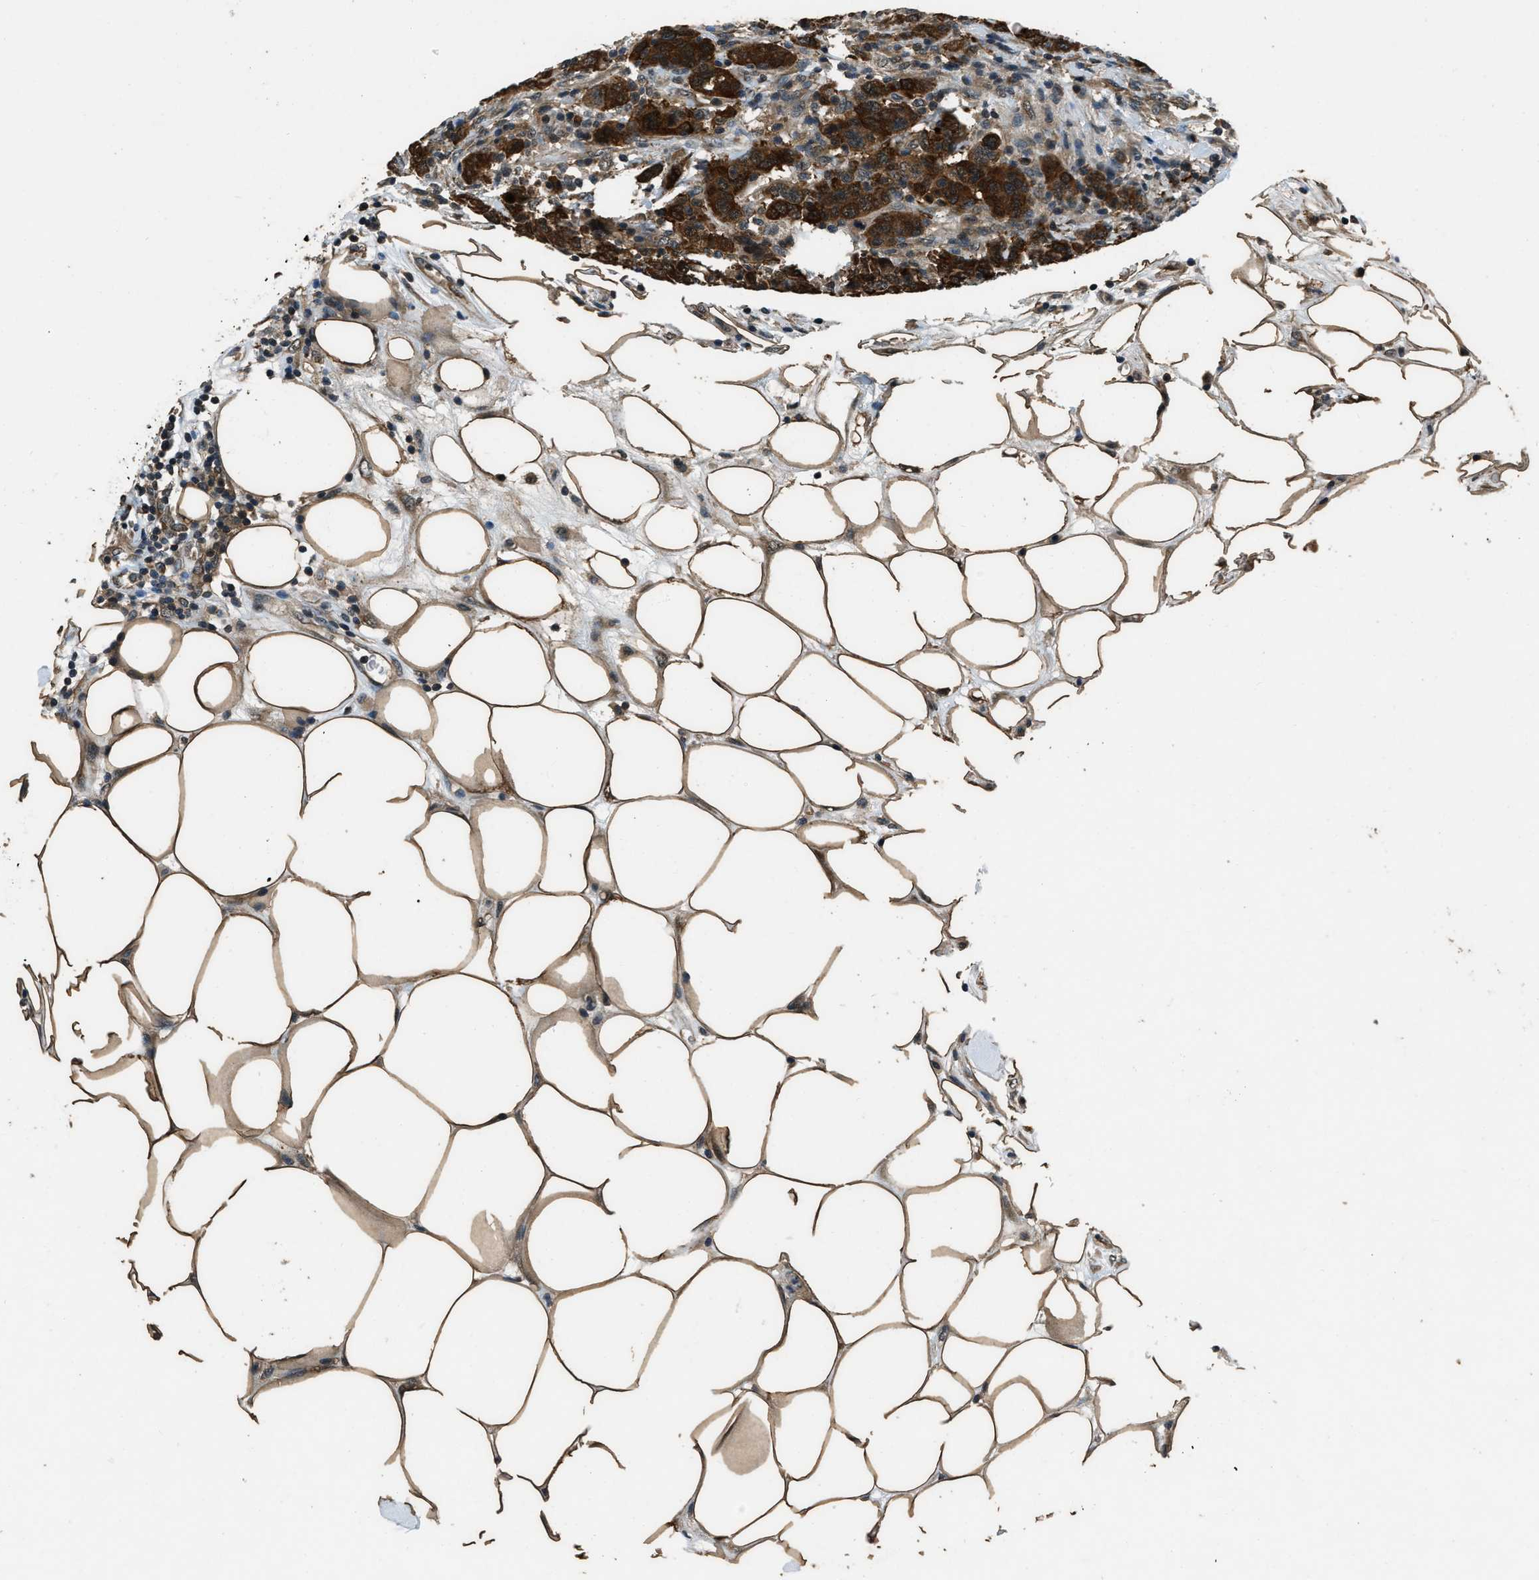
{"staining": {"intensity": "strong", "quantity": ">75%", "location": "cytoplasmic/membranous,nuclear"}, "tissue": "breast cancer", "cell_type": "Tumor cells", "image_type": "cancer", "snomed": [{"axis": "morphology", "description": "Duct carcinoma"}, {"axis": "topography", "description": "Breast"}], "caption": "Strong cytoplasmic/membranous and nuclear expression for a protein is appreciated in approximately >75% of tumor cells of intraductal carcinoma (breast) using immunohistochemistry.", "gene": "NUDCD3", "patient": {"sex": "female", "age": 37}}